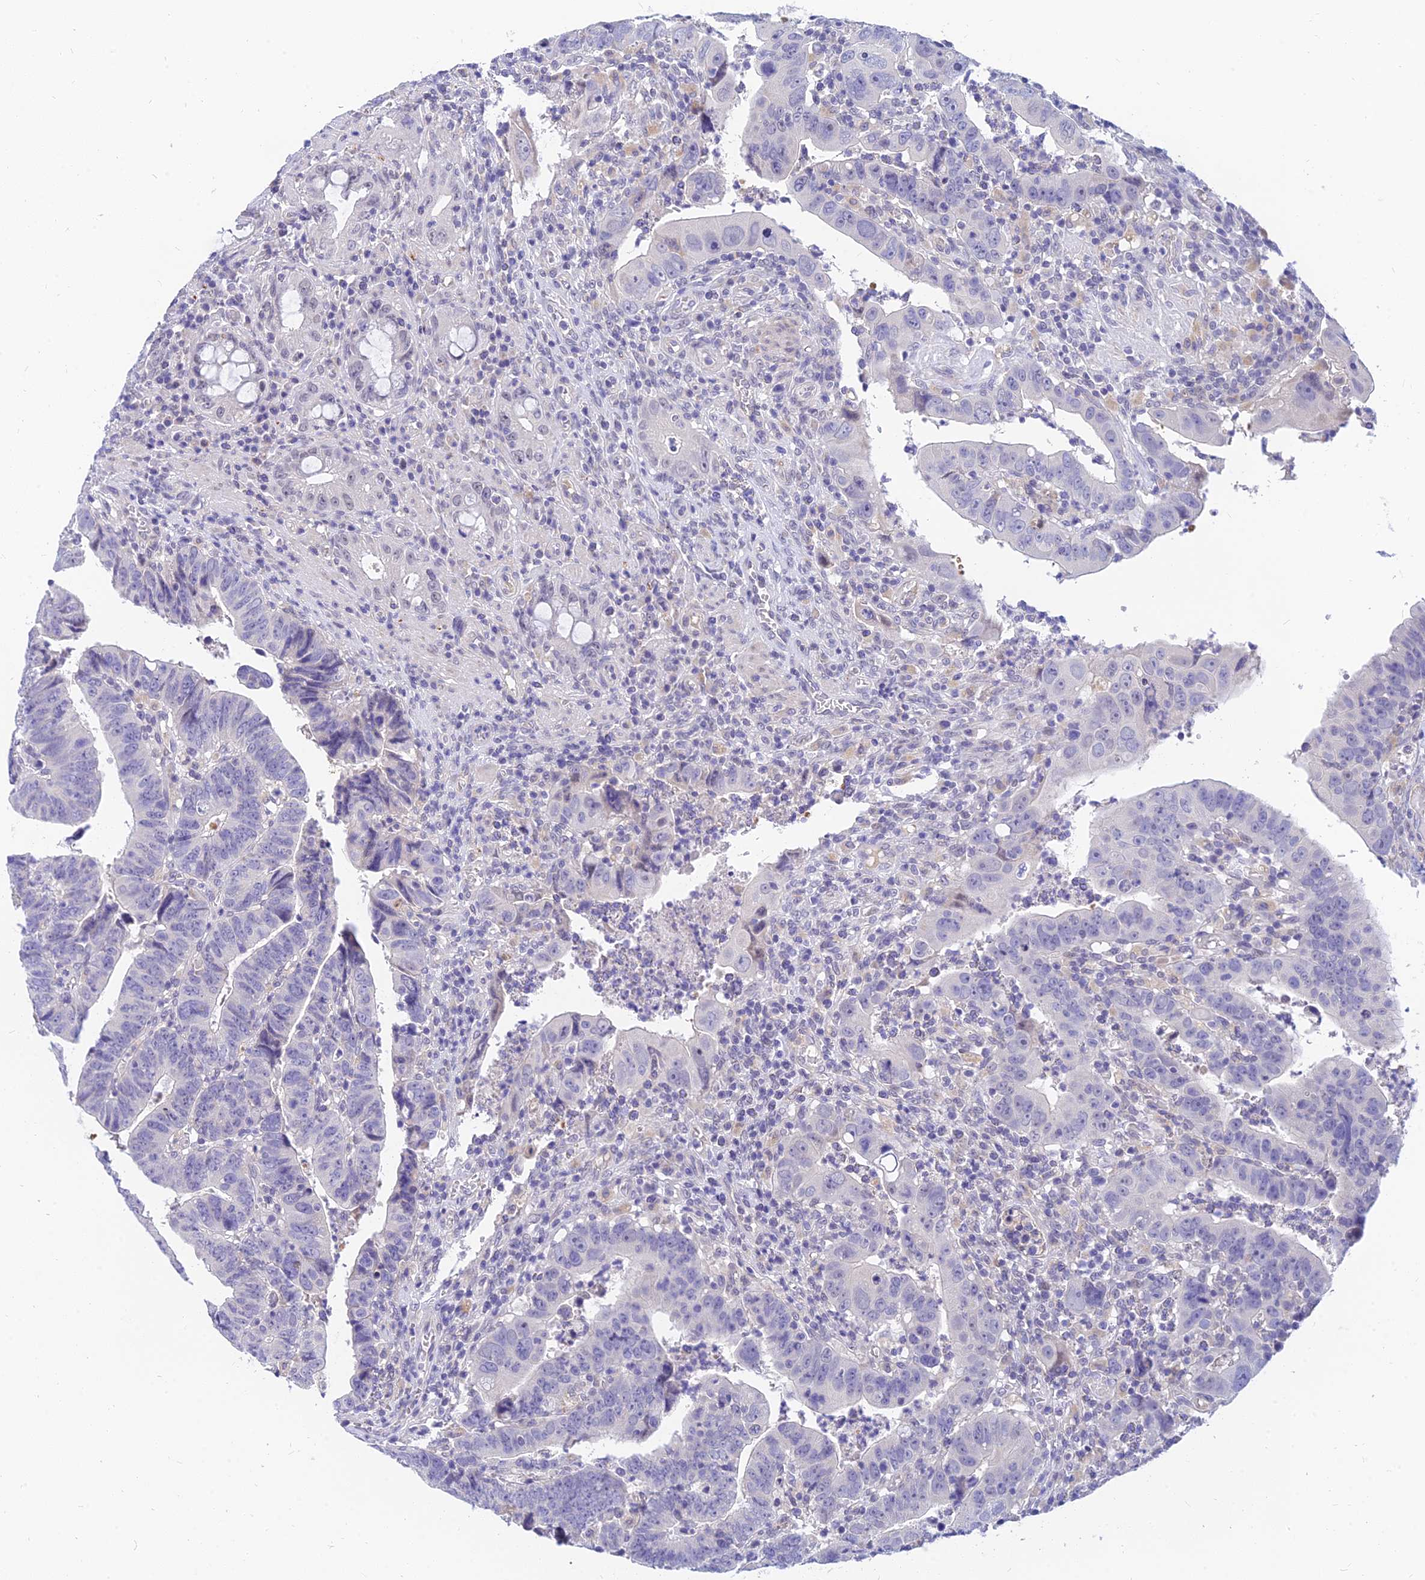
{"staining": {"intensity": "negative", "quantity": "none", "location": "none"}, "tissue": "colorectal cancer", "cell_type": "Tumor cells", "image_type": "cancer", "snomed": [{"axis": "morphology", "description": "Normal tissue, NOS"}, {"axis": "morphology", "description": "Adenocarcinoma, NOS"}, {"axis": "topography", "description": "Rectum"}], "caption": "Tumor cells show no significant positivity in colorectal adenocarcinoma.", "gene": "TMEM161B", "patient": {"sex": "female", "age": 65}}